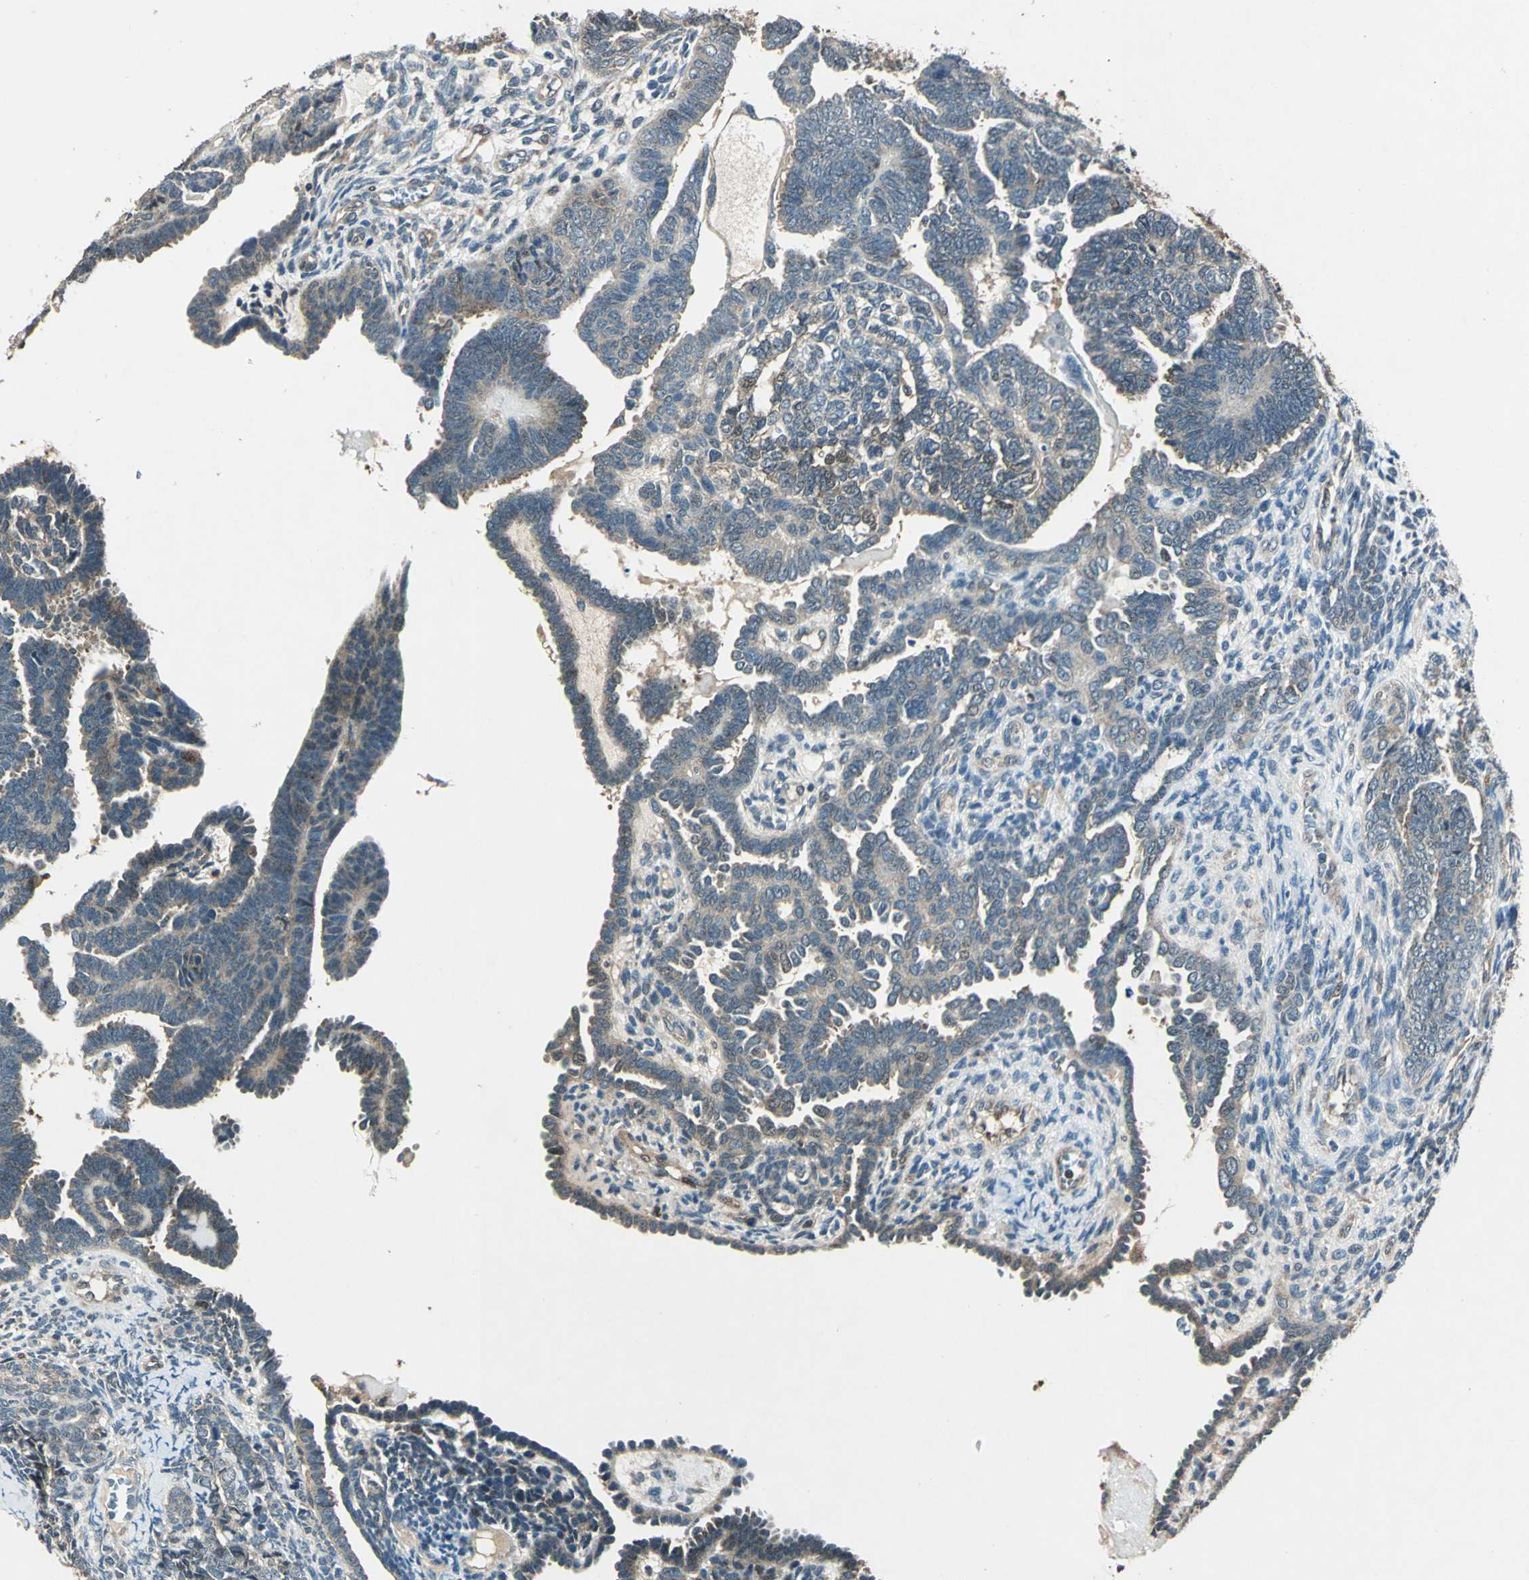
{"staining": {"intensity": "weak", "quantity": "<25%", "location": "cytoplasmic/membranous"}, "tissue": "endometrial cancer", "cell_type": "Tumor cells", "image_type": "cancer", "snomed": [{"axis": "morphology", "description": "Neoplasm, malignant, NOS"}, {"axis": "topography", "description": "Endometrium"}], "caption": "High magnification brightfield microscopy of endometrial neoplasm (malignant) stained with DAB (3,3'-diaminobenzidine) (brown) and counterstained with hematoxylin (blue): tumor cells show no significant expression. Brightfield microscopy of immunohistochemistry (IHC) stained with DAB (brown) and hematoxylin (blue), captured at high magnification.", "gene": "AHSA1", "patient": {"sex": "female", "age": 74}}